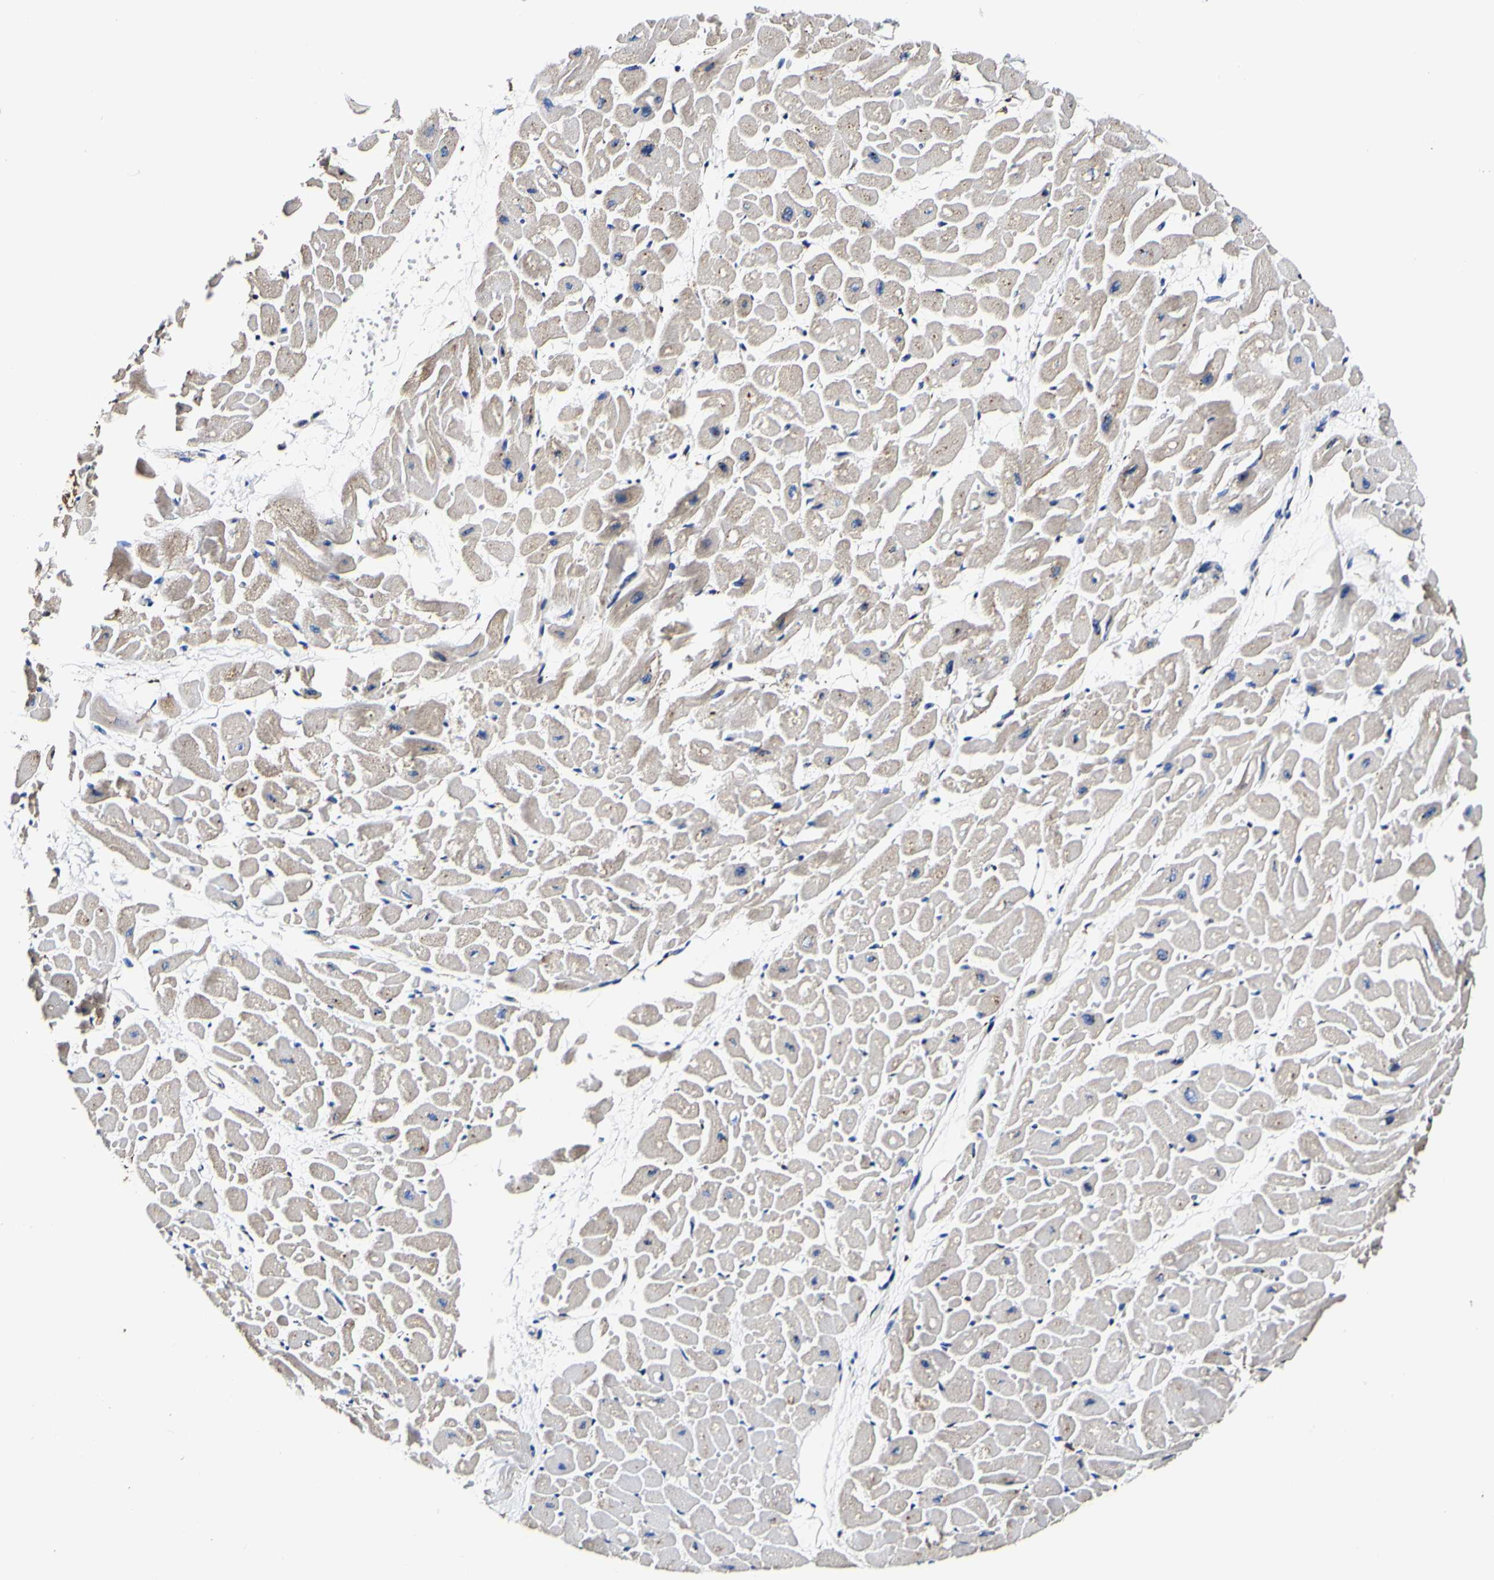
{"staining": {"intensity": "weak", "quantity": "25%-75%", "location": "cytoplasmic/membranous"}, "tissue": "heart muscle", "cell_type": "Cardiomyocytes", "image_type": "normal", "snomed": [{"axis": "morphology", "description": "Normal tissue, NOS"}, {"axis": "topography", "description": "Heart"}], "caption": "An image of human heart muscle stained for a protein shows weak cytoplasmic/membranous brown staining in cardiomyocytes.", "gene": "P4HB", "patient": {"sex": "male", "age": 45}}